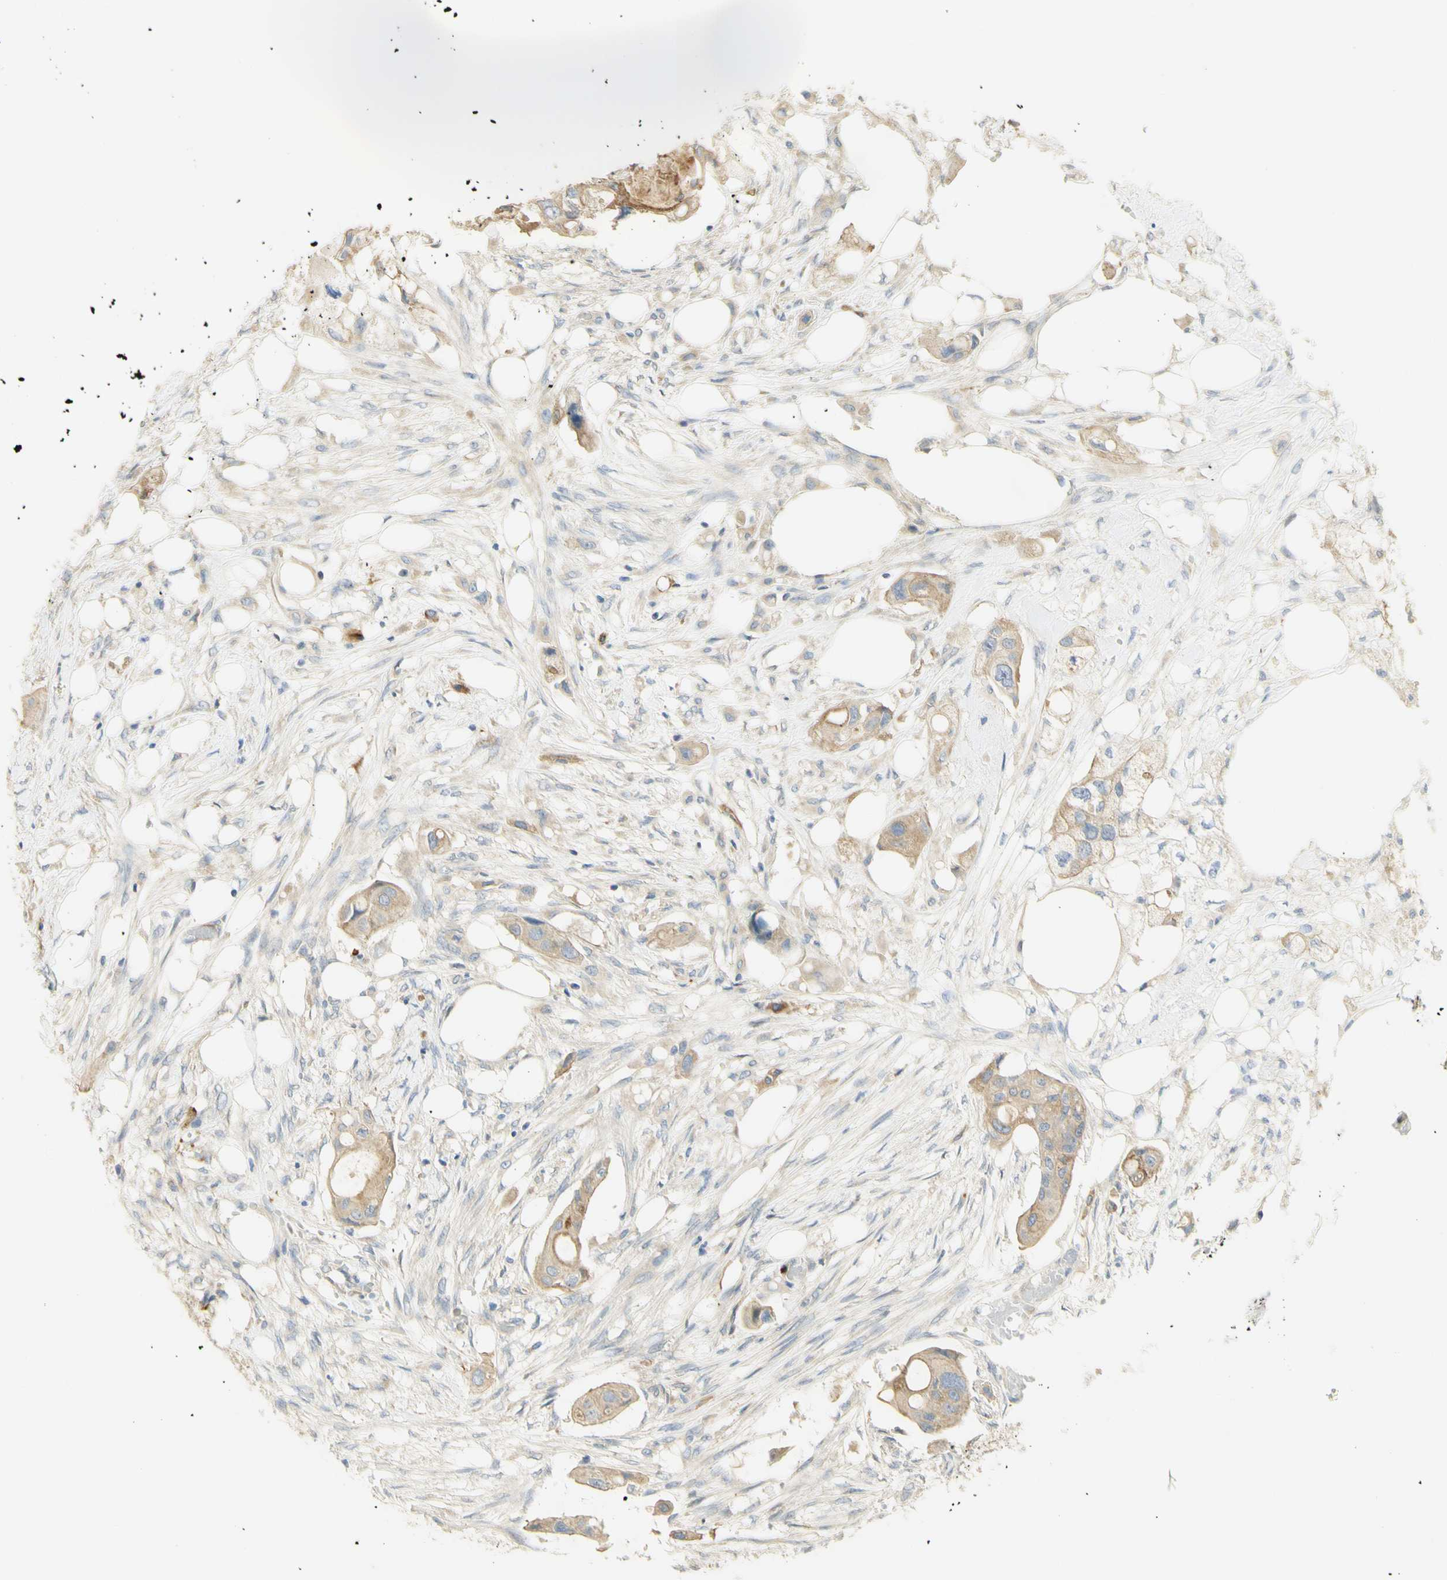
{"staining": {"intensity": "moderate", "quantity": ">75%", "location": "cytoplasmic/membranous"}, "tissue": "colorectal cancer", "cell_type": "Tumor cells", "image_type": "cancer", "snomed": [{"axis": "morphology", "description": "Adenocarcinoma, NOS"}, {"axis": "topography", "description": "Colon"}], "caption": "Immunohistochemical staining of human colorectal cancer (adenocarcinoma) demonstrates moderate cytoplasmic/membranous protein staining in about >75% of tumor cells.", "gene": "KIF11", "patient": {"sex": "female", "age": 57}}